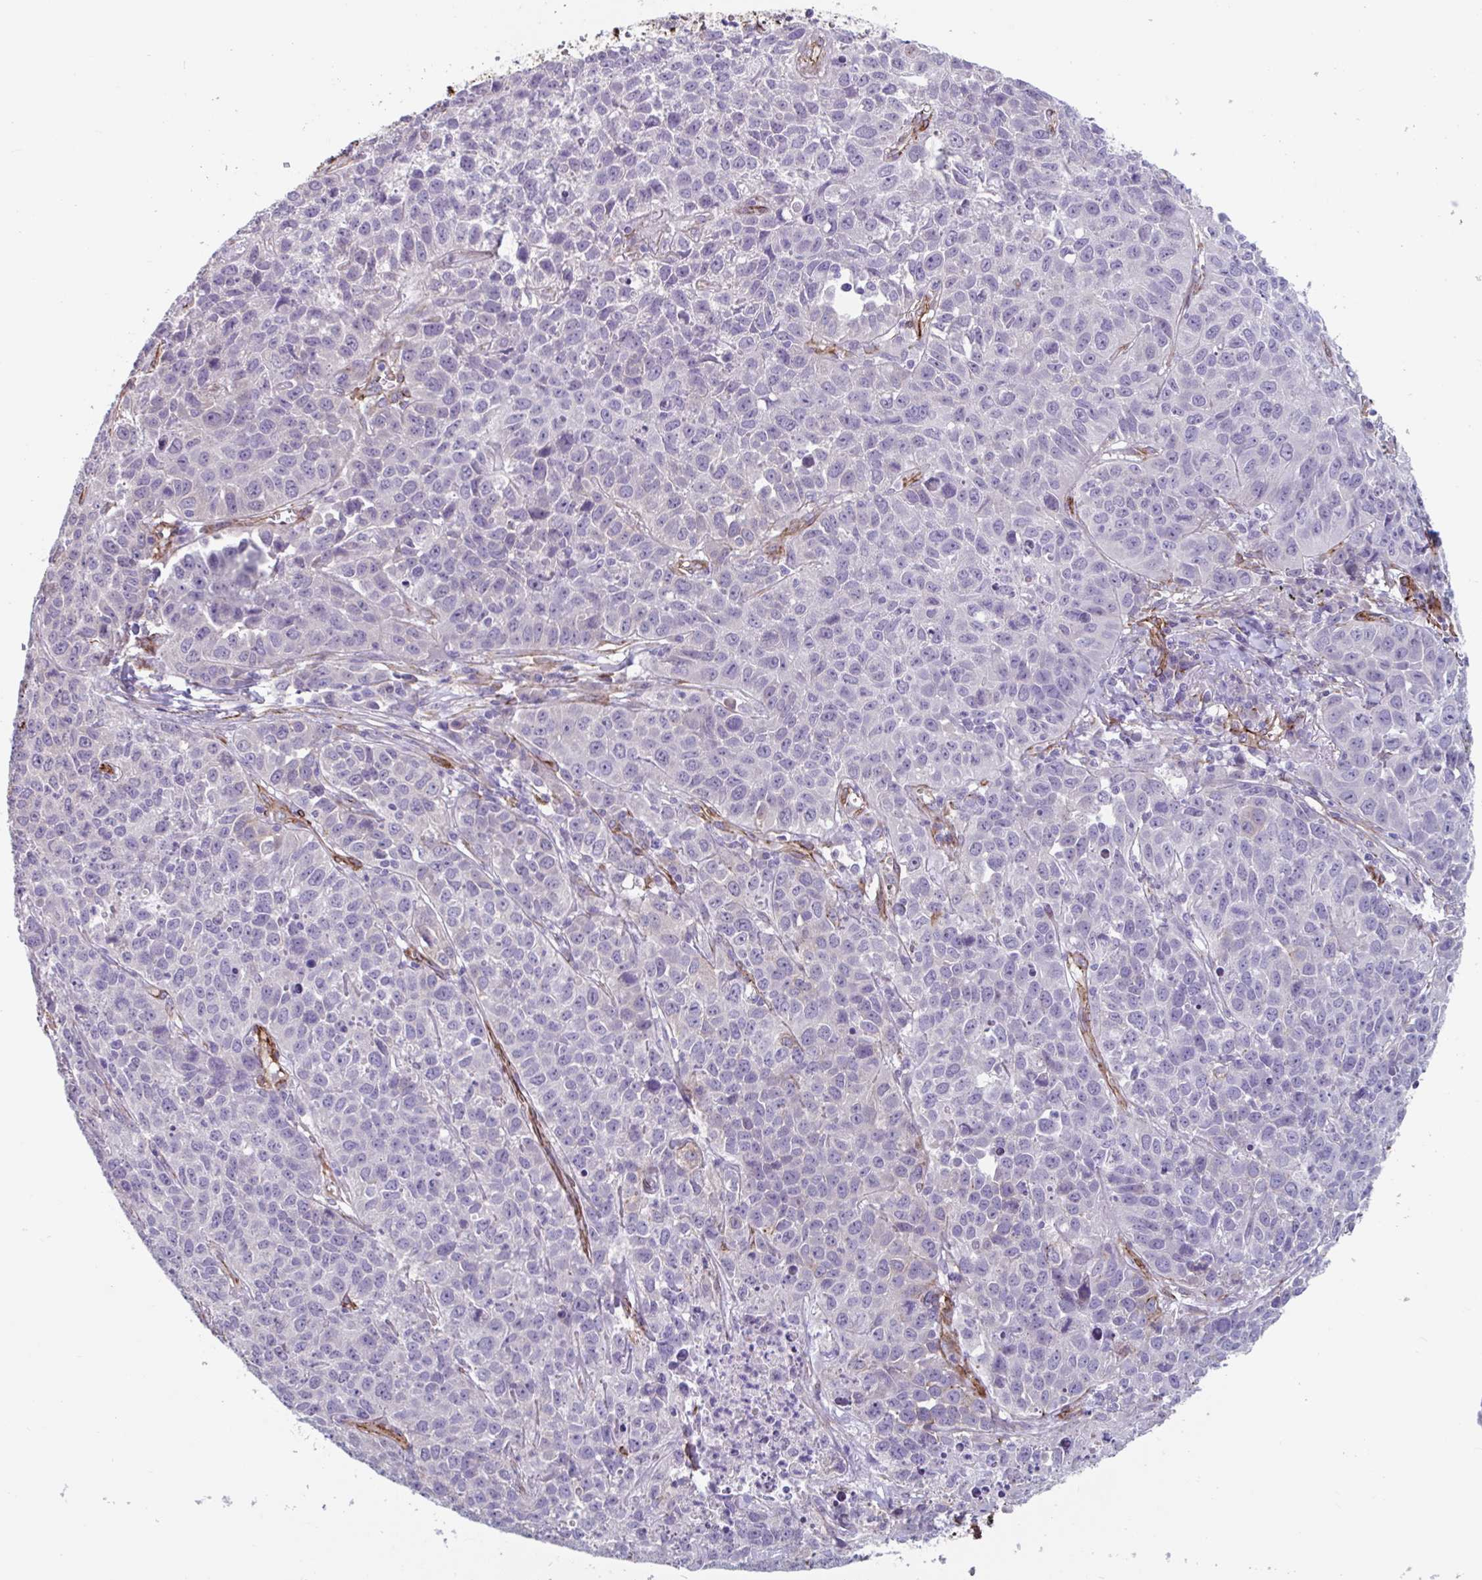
{"staining": {"intensity": "negative", "quantity": "none", "location": "none"}, "tissue": "lung cancer", "cell_type": "Tumor cells", "image_type": "cancer", "snomed": [{"axis": "morphology", "description": "Squamous cell carcinoma, NOS"}, {"axis": "topography", "description": "Lung"}], "caption": "Immunohistochemistry (IHC) histopathology image of human squamous cell carcinoma (lung) stained for a protein (brown), which reveals no staining in tumor cells.", "gene": "CITED4", "patient": {"sex": "male", "age": 76}}